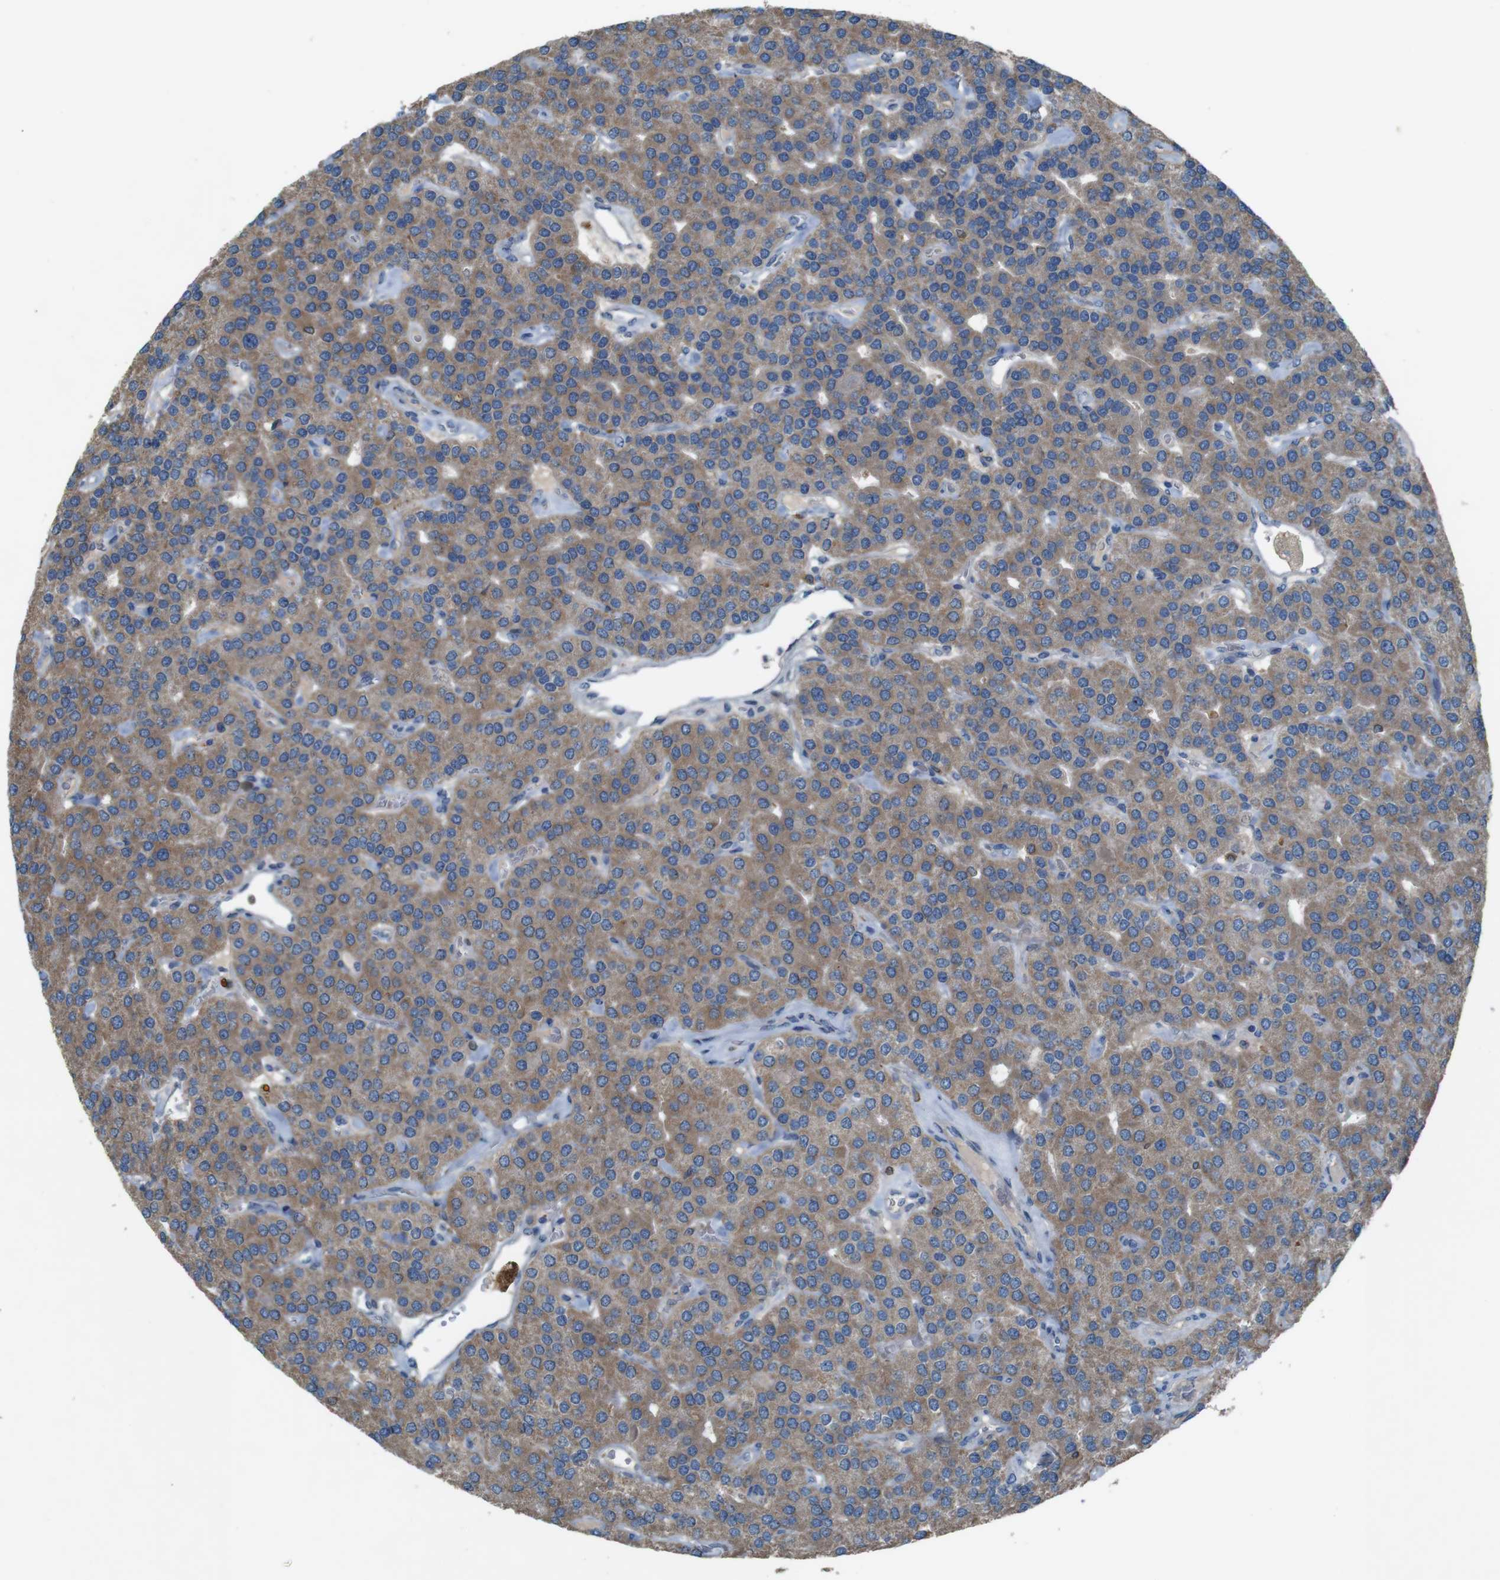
{"staining": {"intensity": "moderate", "quantity": ">75%", "location": "cytoplasmic/membranous"}, "tissue": "parathyroid gland", "cell_type": "Glandular cells", "image_type": "normal", "snomed": [{"axis": "morphology", "description": "Normal tissue, NOS"}, {"axis": "morphology", "description": "Adenoma, NOS"}, {"axis": "topography", "description": "Parathyroid gland"}], "caption": "High-power microscopy captured an immunohistochemistry photomicrograph of benign parathyroid gland, revealing moderate cytoplasmic/membranous staining in about >75% of glandular cells. The staining is performed using DAB brown chromogen to label protein expression. The nuclei are counter-stained blue using hematoxylin.", "gene": "MOGAT3", "patient": {"sex": "female", "age": 86}}